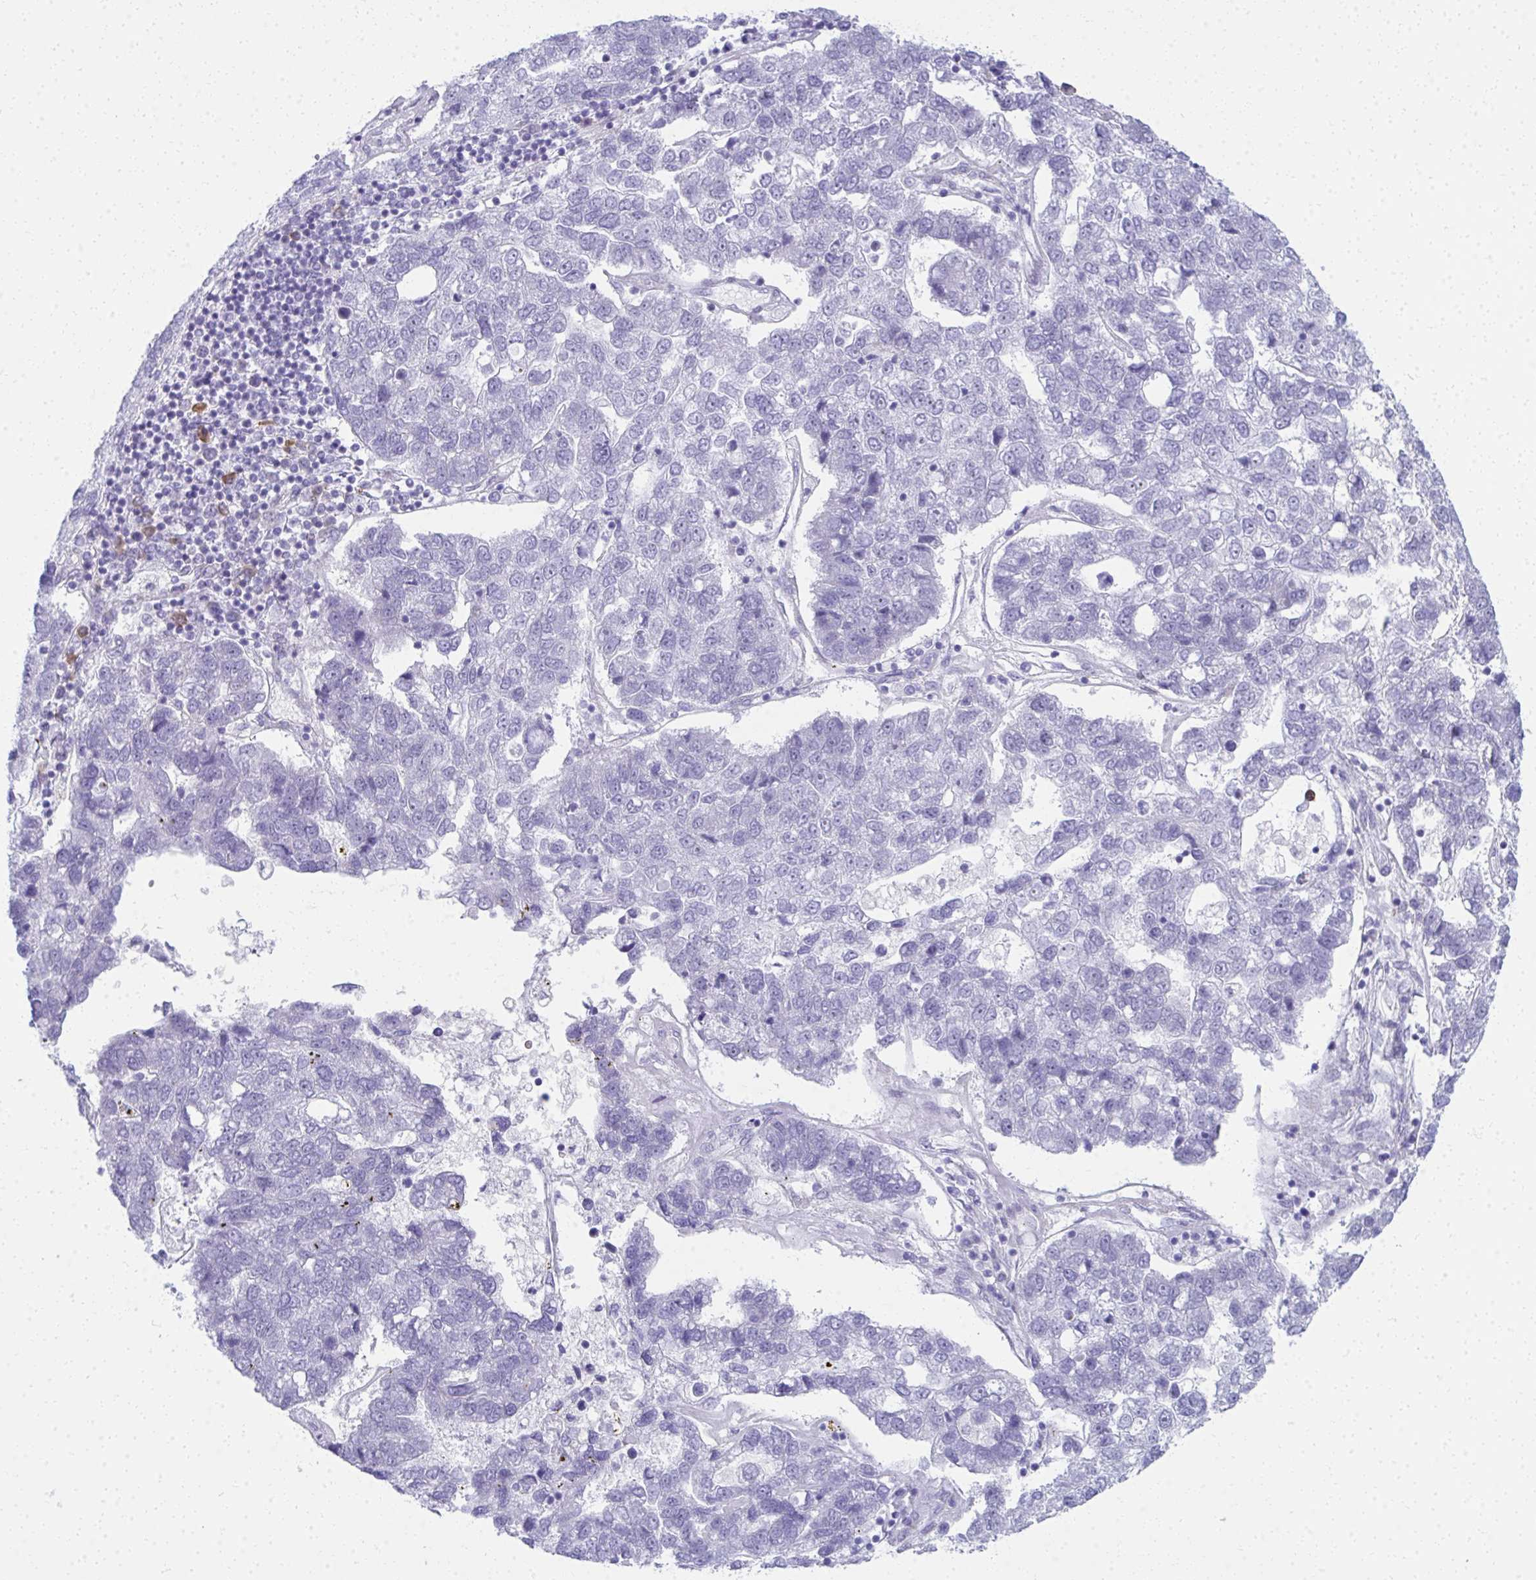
{"staining": {"intensity": "negative", "quantity": "none", "location": "none"}, "tissue": "pancreatic cancer", "cell_type": "Tumor cells", "image_type": "cancer", "snomed": [{"axis": "morphology", "description": "Adenocarcinoma, NOS"}, {"axis": "topography", "description": "Pancreas"}], "caption": "There is no significant positivity in tumor cells of adenocarcinoma (pancreatic).", "gene": "PUS7L", "patient": {"sex": "female", "age": 61}}